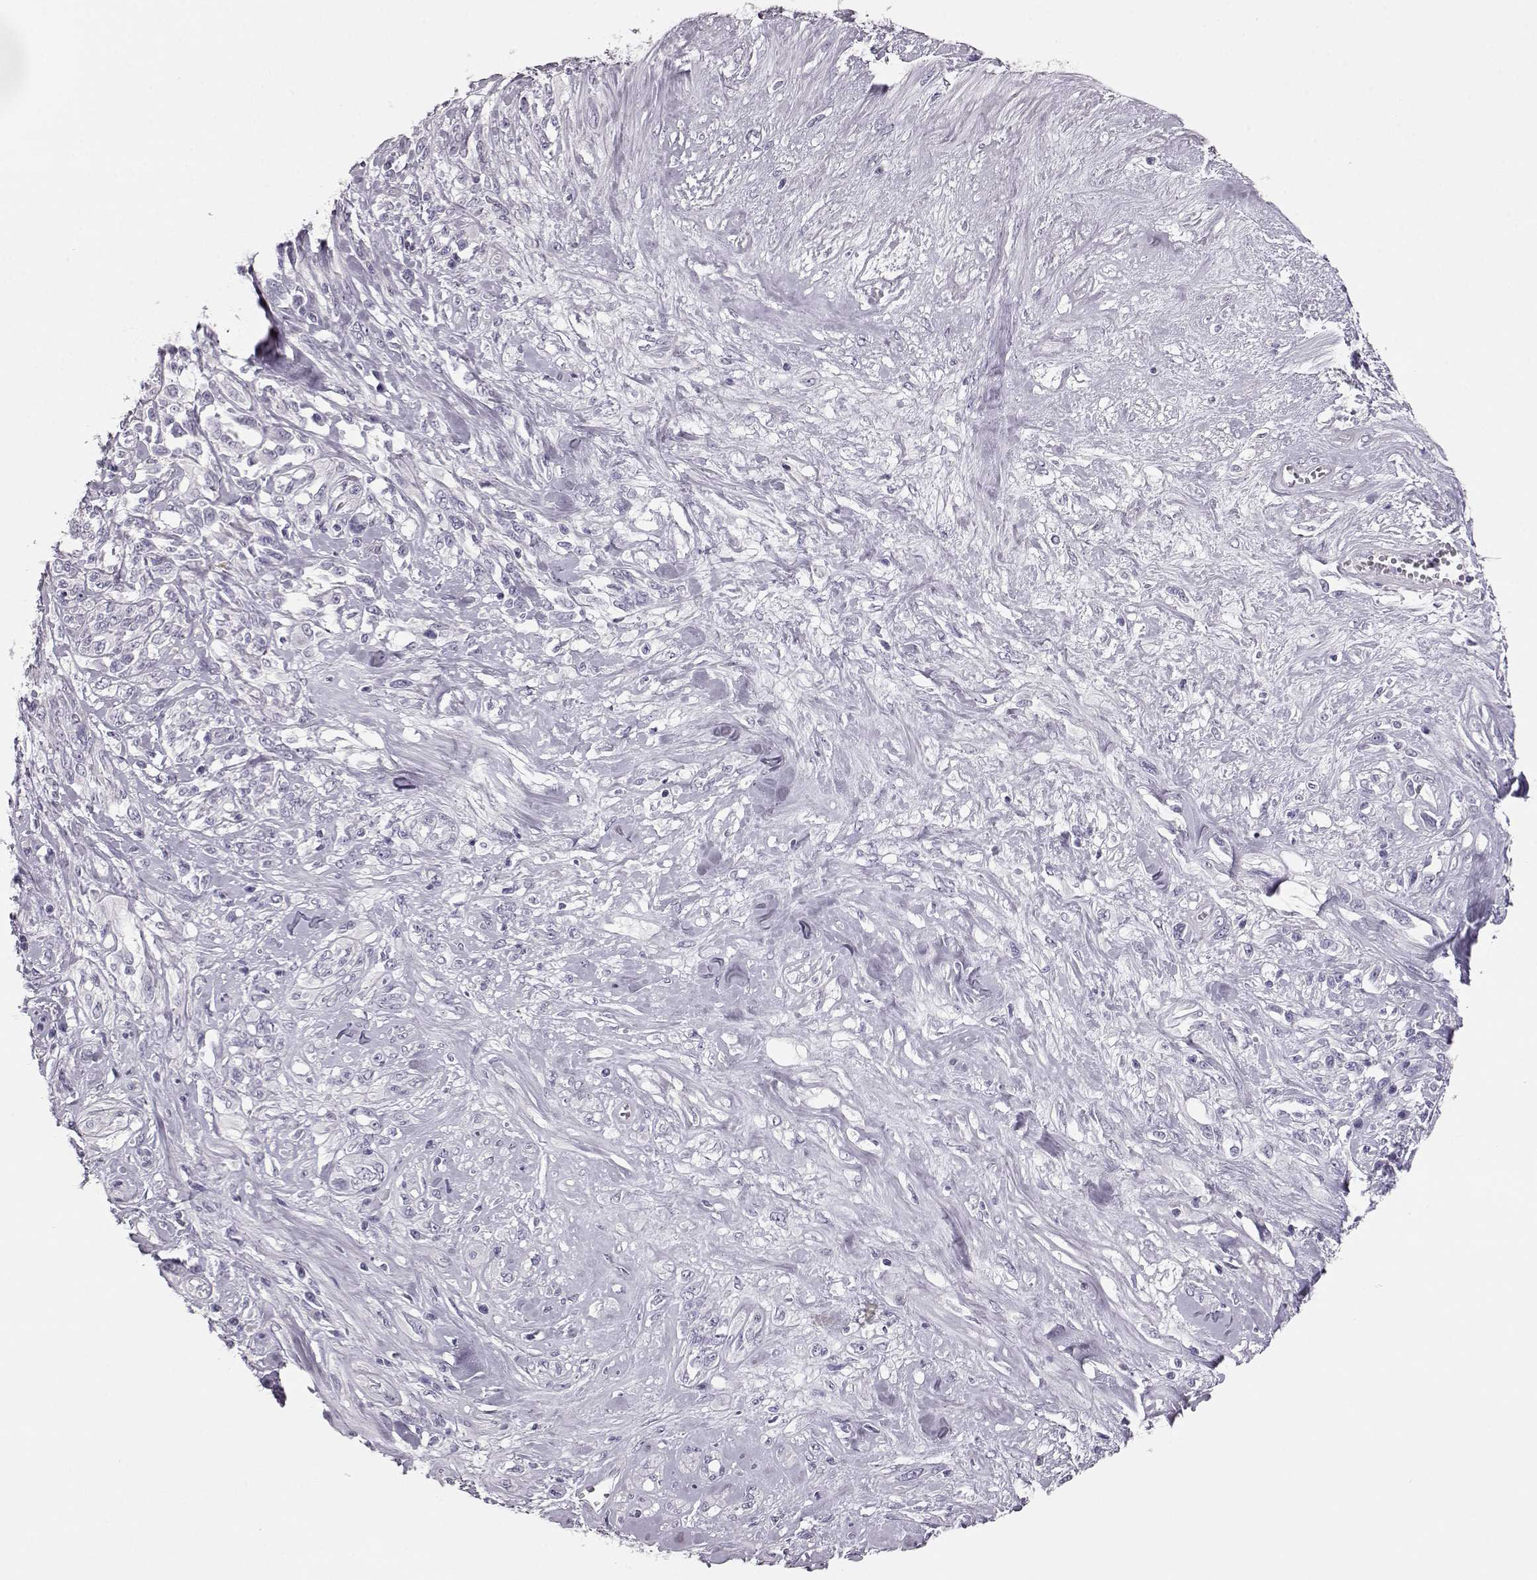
{"staining": {"intensity": "negative", "quantity": "none", "location": "none"}, "tissue": "melanoma", "cell_type": "Tumor cells", "image_type": "cancer", "snomed": [{"axis": "morphology", "description": "Malignant melanoma, NOS"}, {"axis": "topography", "description": "Skin"}], "caption": "A photomicrograph of human malignant melanoma is negative for staining in tumor cells. Nuclei are stained in blue.", "gene": "BFSP2", "patient": {"sex": "female", "age": 91}}